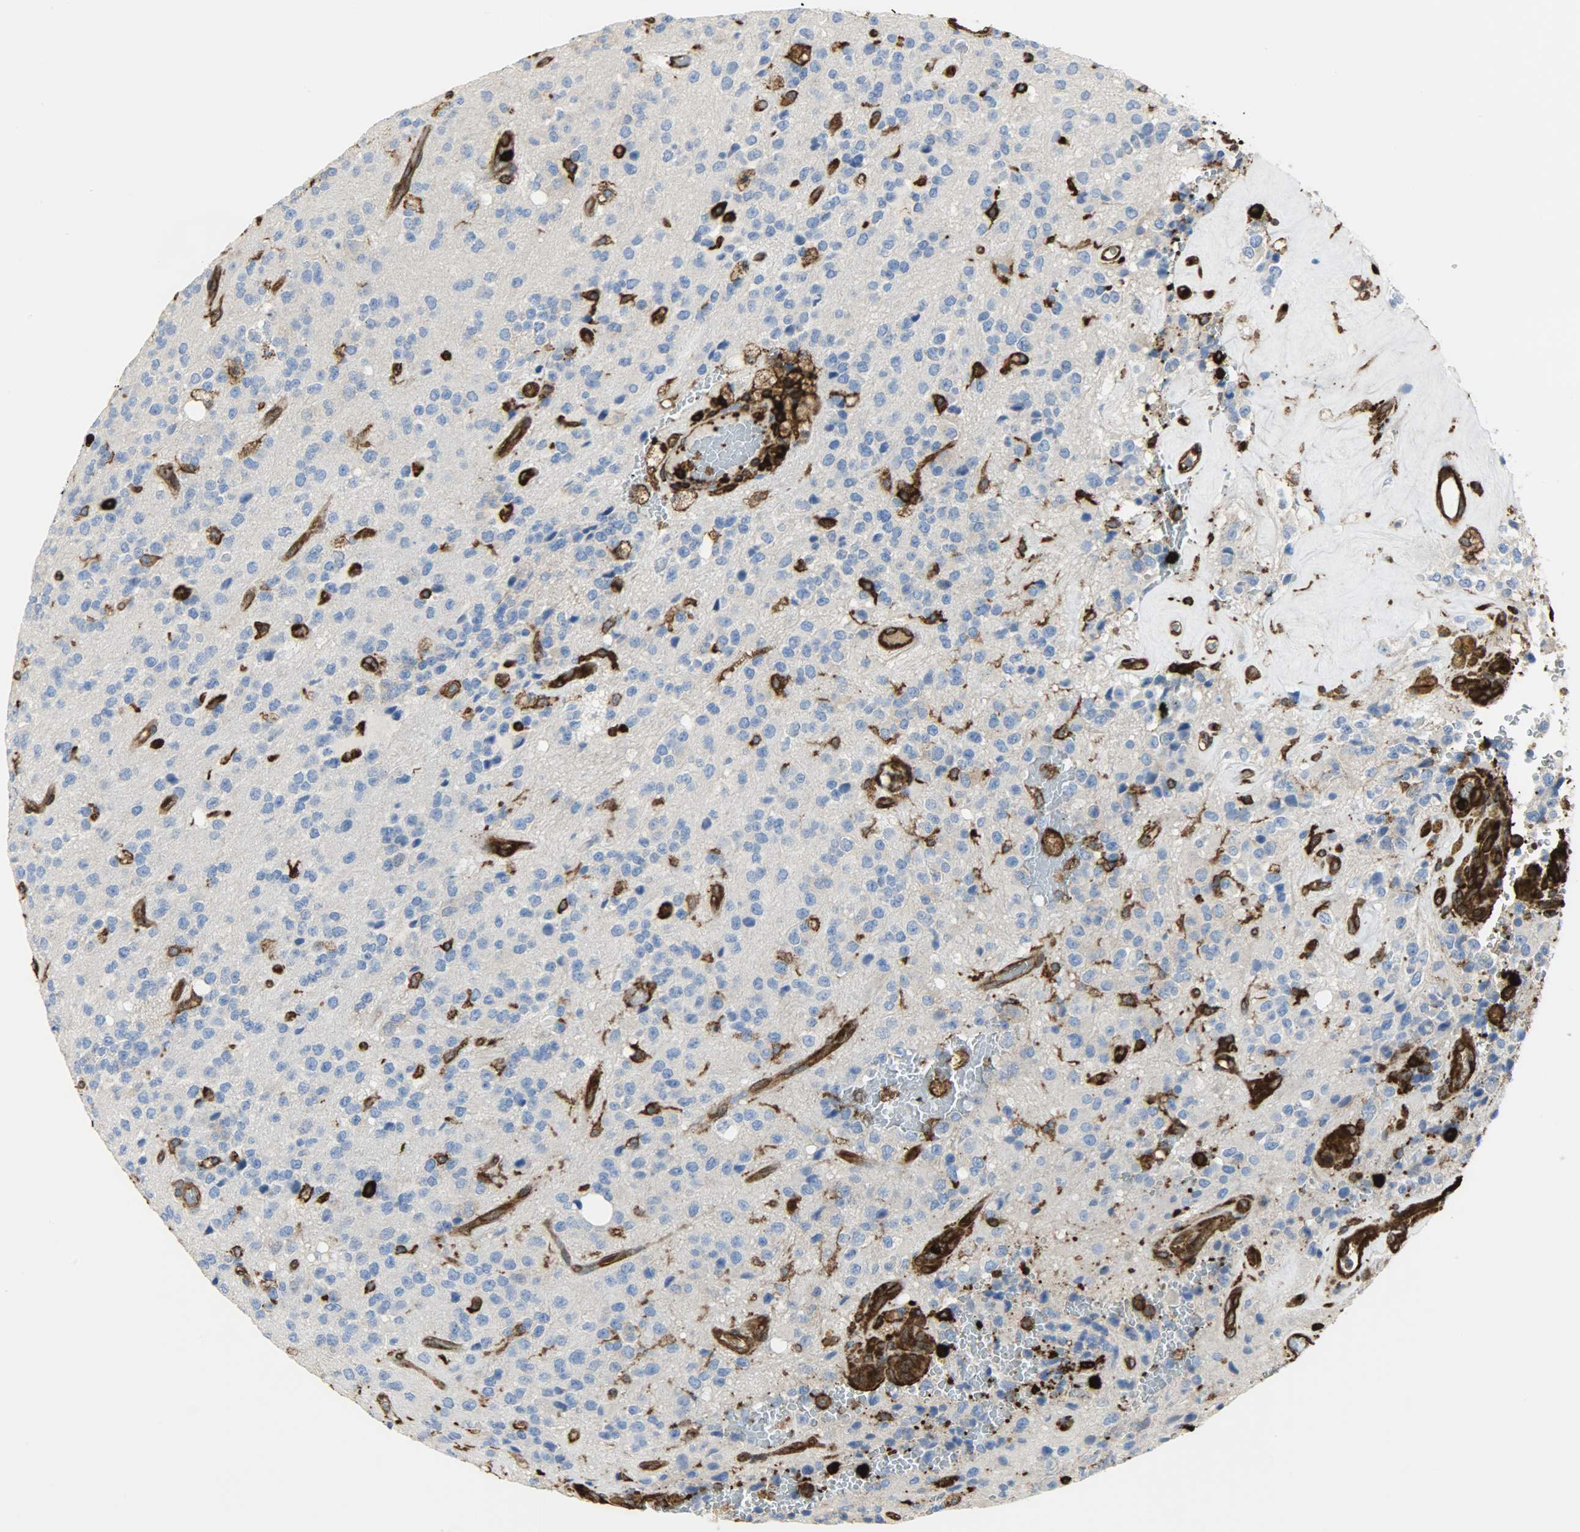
{"staining": {"intensity": "moderate", "quantity": "<25%", "location": "cytoplasmic/membranous"}, "tissue": "glioma", "cell_type": "Tumor cells", "image_type": "cancer", "snomed": [{"axis": "morphology", "description": "Glioma, malignant, High grade"}, {"axis": "topography", "description": "pancreas cauda"}], "caption": "A high-resolution micrograph shows IHC staining of high-grade glioma (malignant), which demonstrates moderate cytoplasmic/membranous expression in about <25% of tumor cells.", "gene": "VASP", "patient": {"sex": "male", "age": 60}}